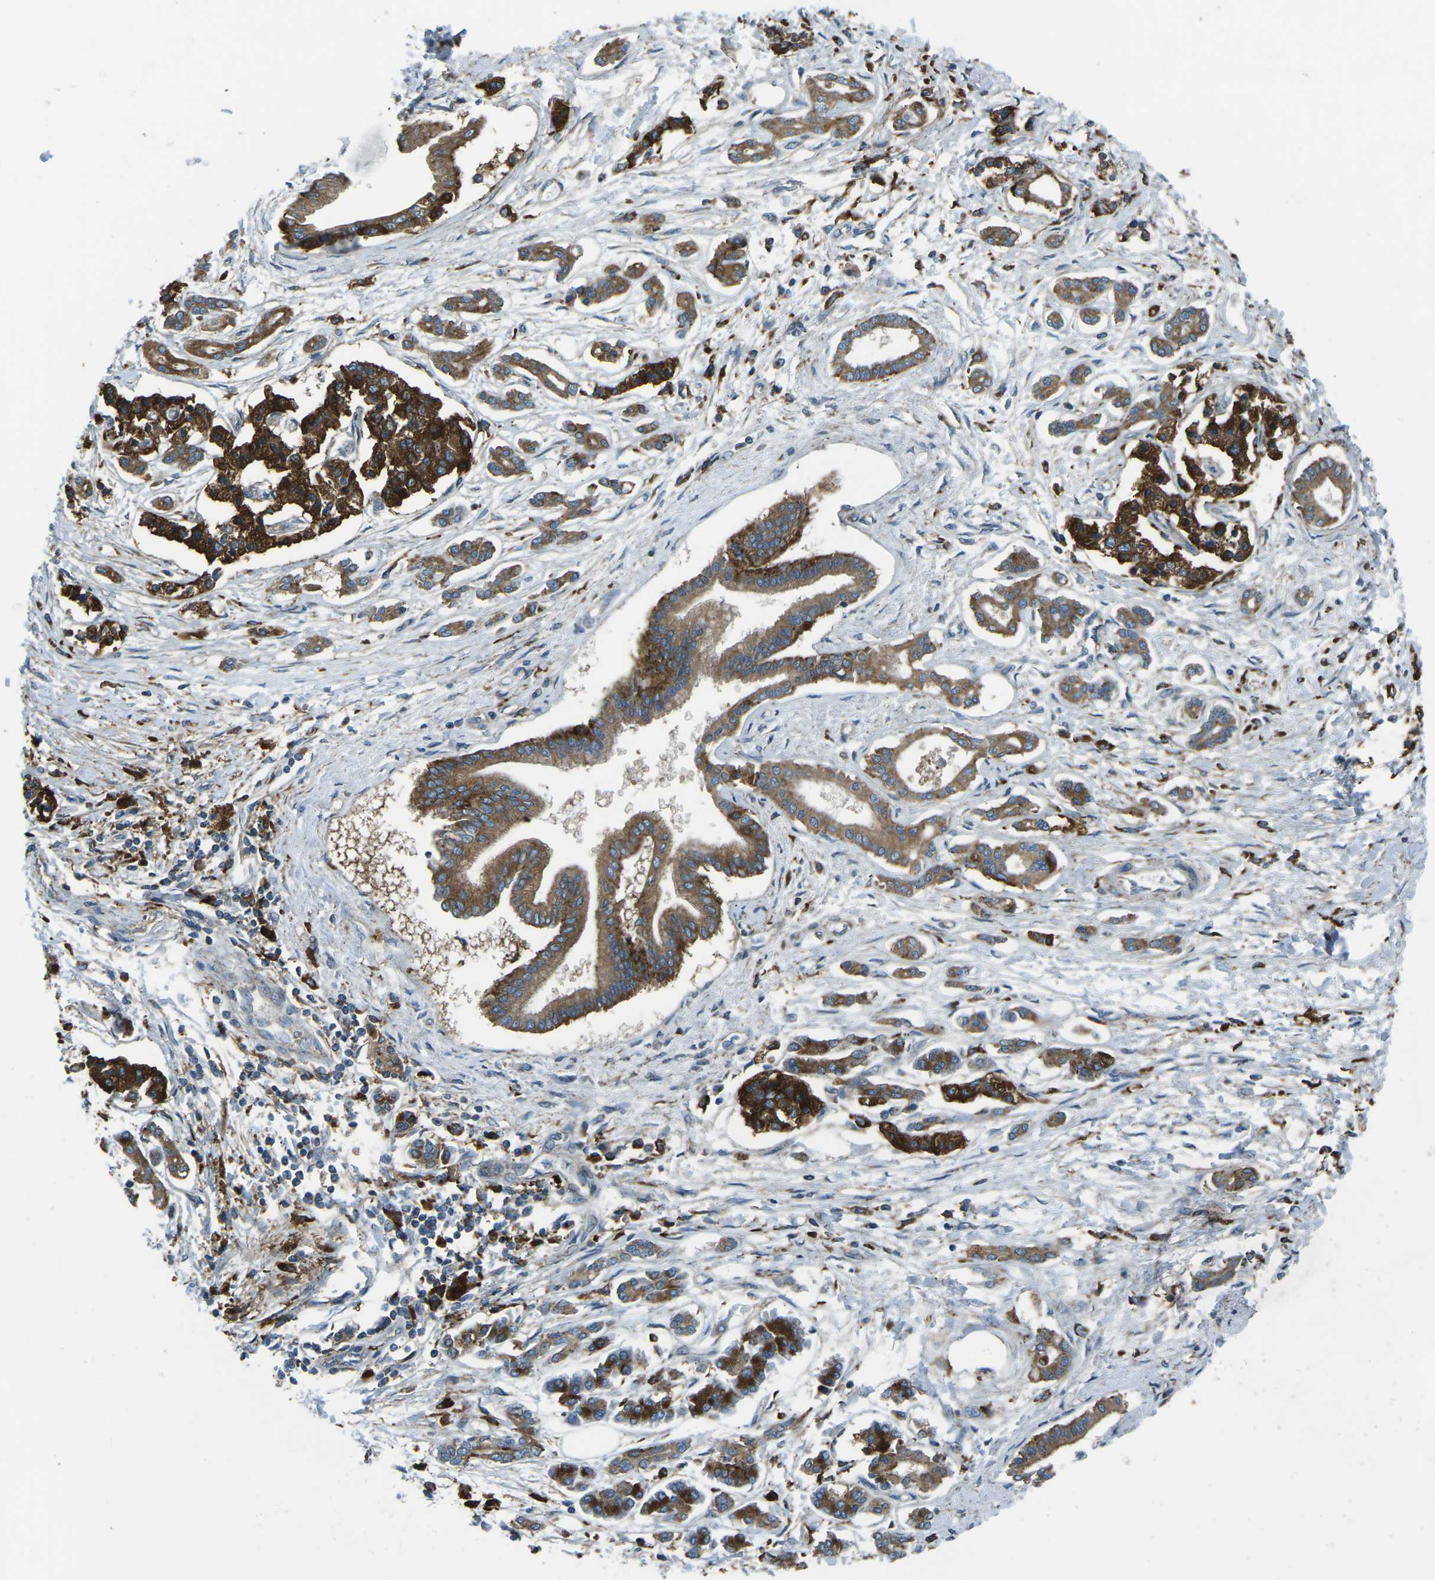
{"staining": {"intensity": "strong", "quantity": ">75%", "location": "cytoplasmic/membranous"}, "tissue": "pancreatic cancer", "cell_type": "Tumor cells", "image_type": "cancer", "snomed": [{"axis": "morphology", "description": "Adenocarcinoma, NOS"}, {"axis": "topography", "description": "Pancreas"}], "caption": "The immunohistochemical stain shows strong cytoplasmic/membranous expression in tumor cells of adenocarcinoma (pancreatic) tissue. (Brightfield microscopy of DAB IHC at high magnification).", "gene": "CDK17", "patient": {"sex": "male", "age": 56}}